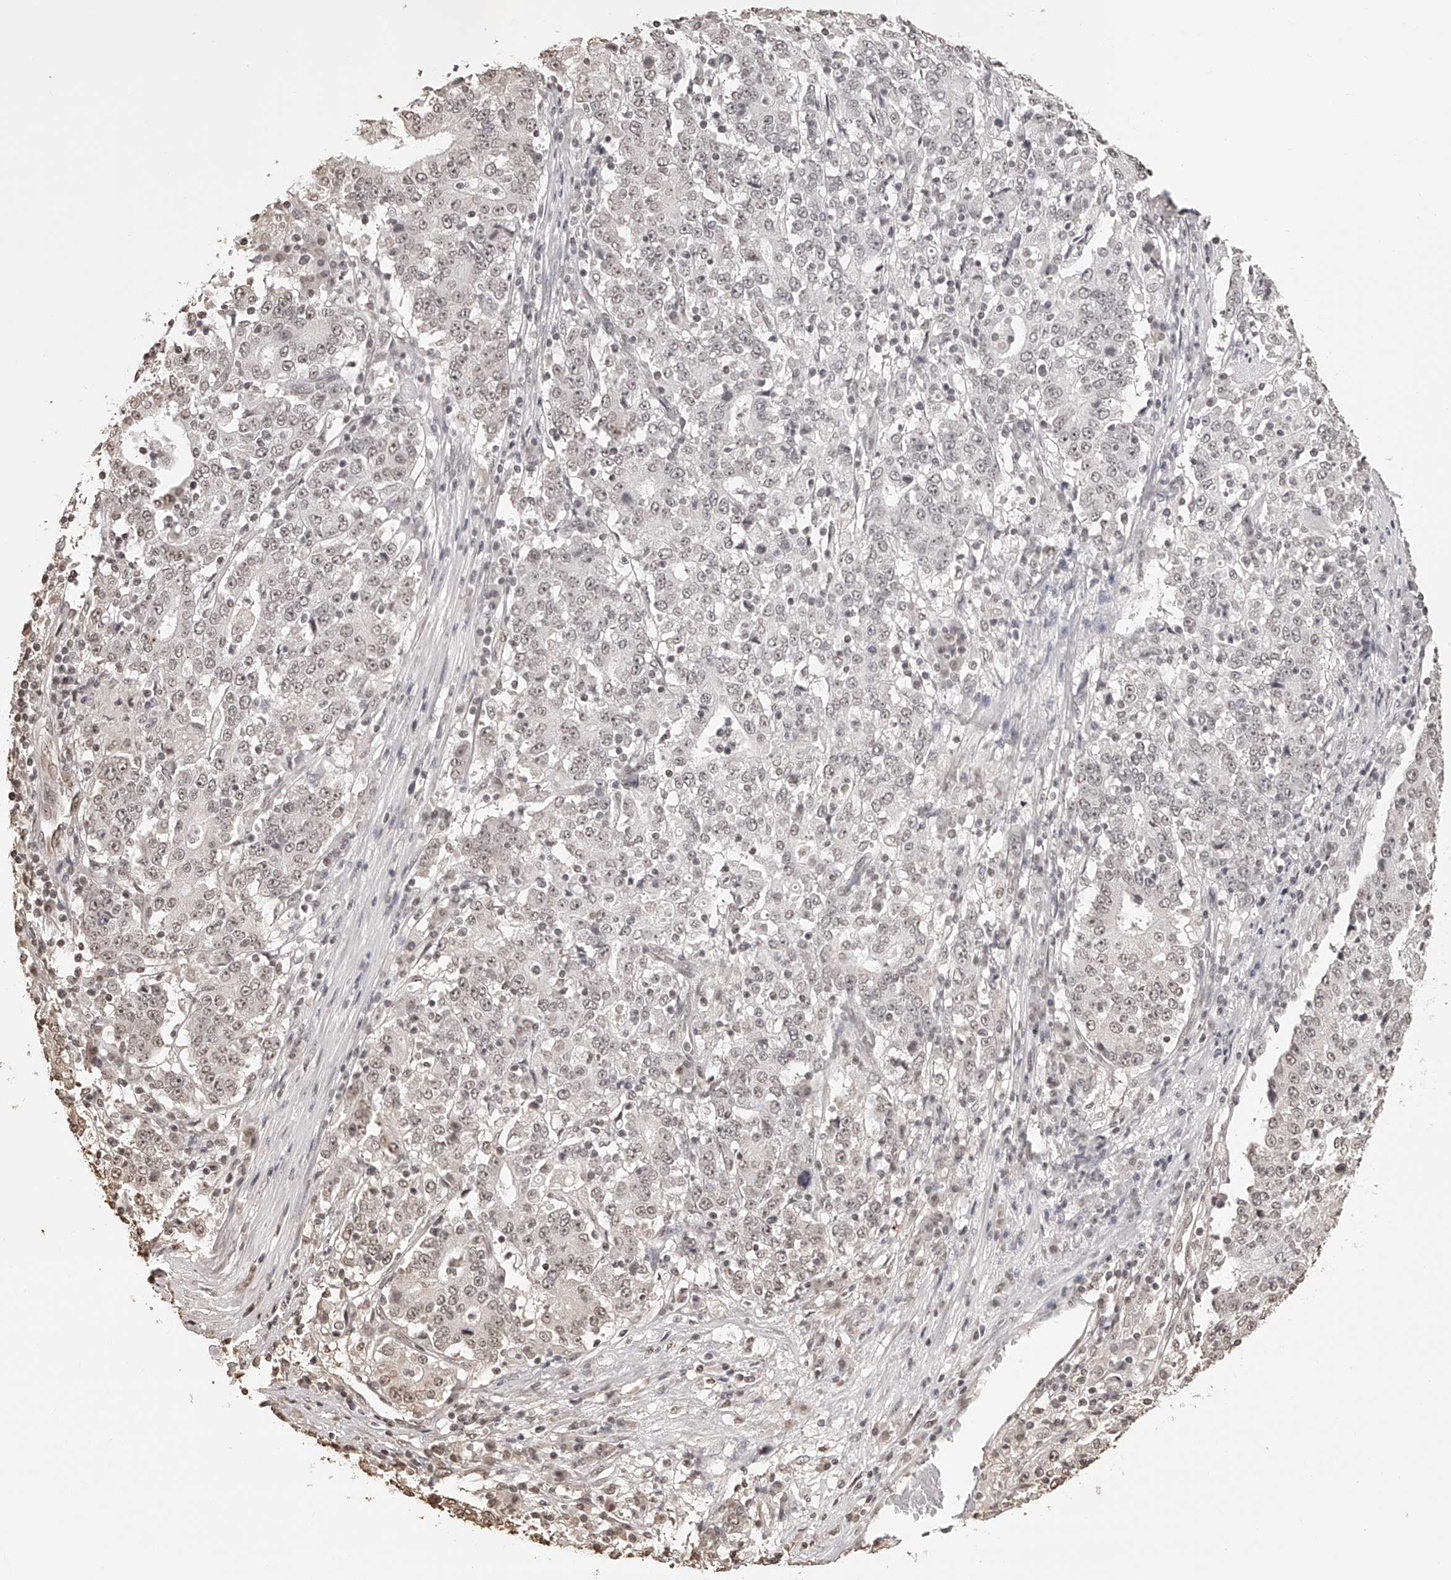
{"staining": {"intensity": "weak", "quantity": "25%-75%", "location": "nuclear"}, "tissue": "stomach cancer", "cell_type": "Tumor cells", "image_type": "cancer", "snomed": [{"axis": "morphology", "description": "Adenocarcinoma, NOS"}, {"axis": "topography", "description": "Stomach"}], "caption": "A high-resolution micrograph shows immunohistochemistry (IHC) staining of stomach adenocarcinoma, which displays weak nuclear positivity in about 25%-75% of tumor cells. (DAB IHC with brightfield microscopy, high magnification).", "gene": "ZNF503", "patient": {"sex": "male", "age": 59}}